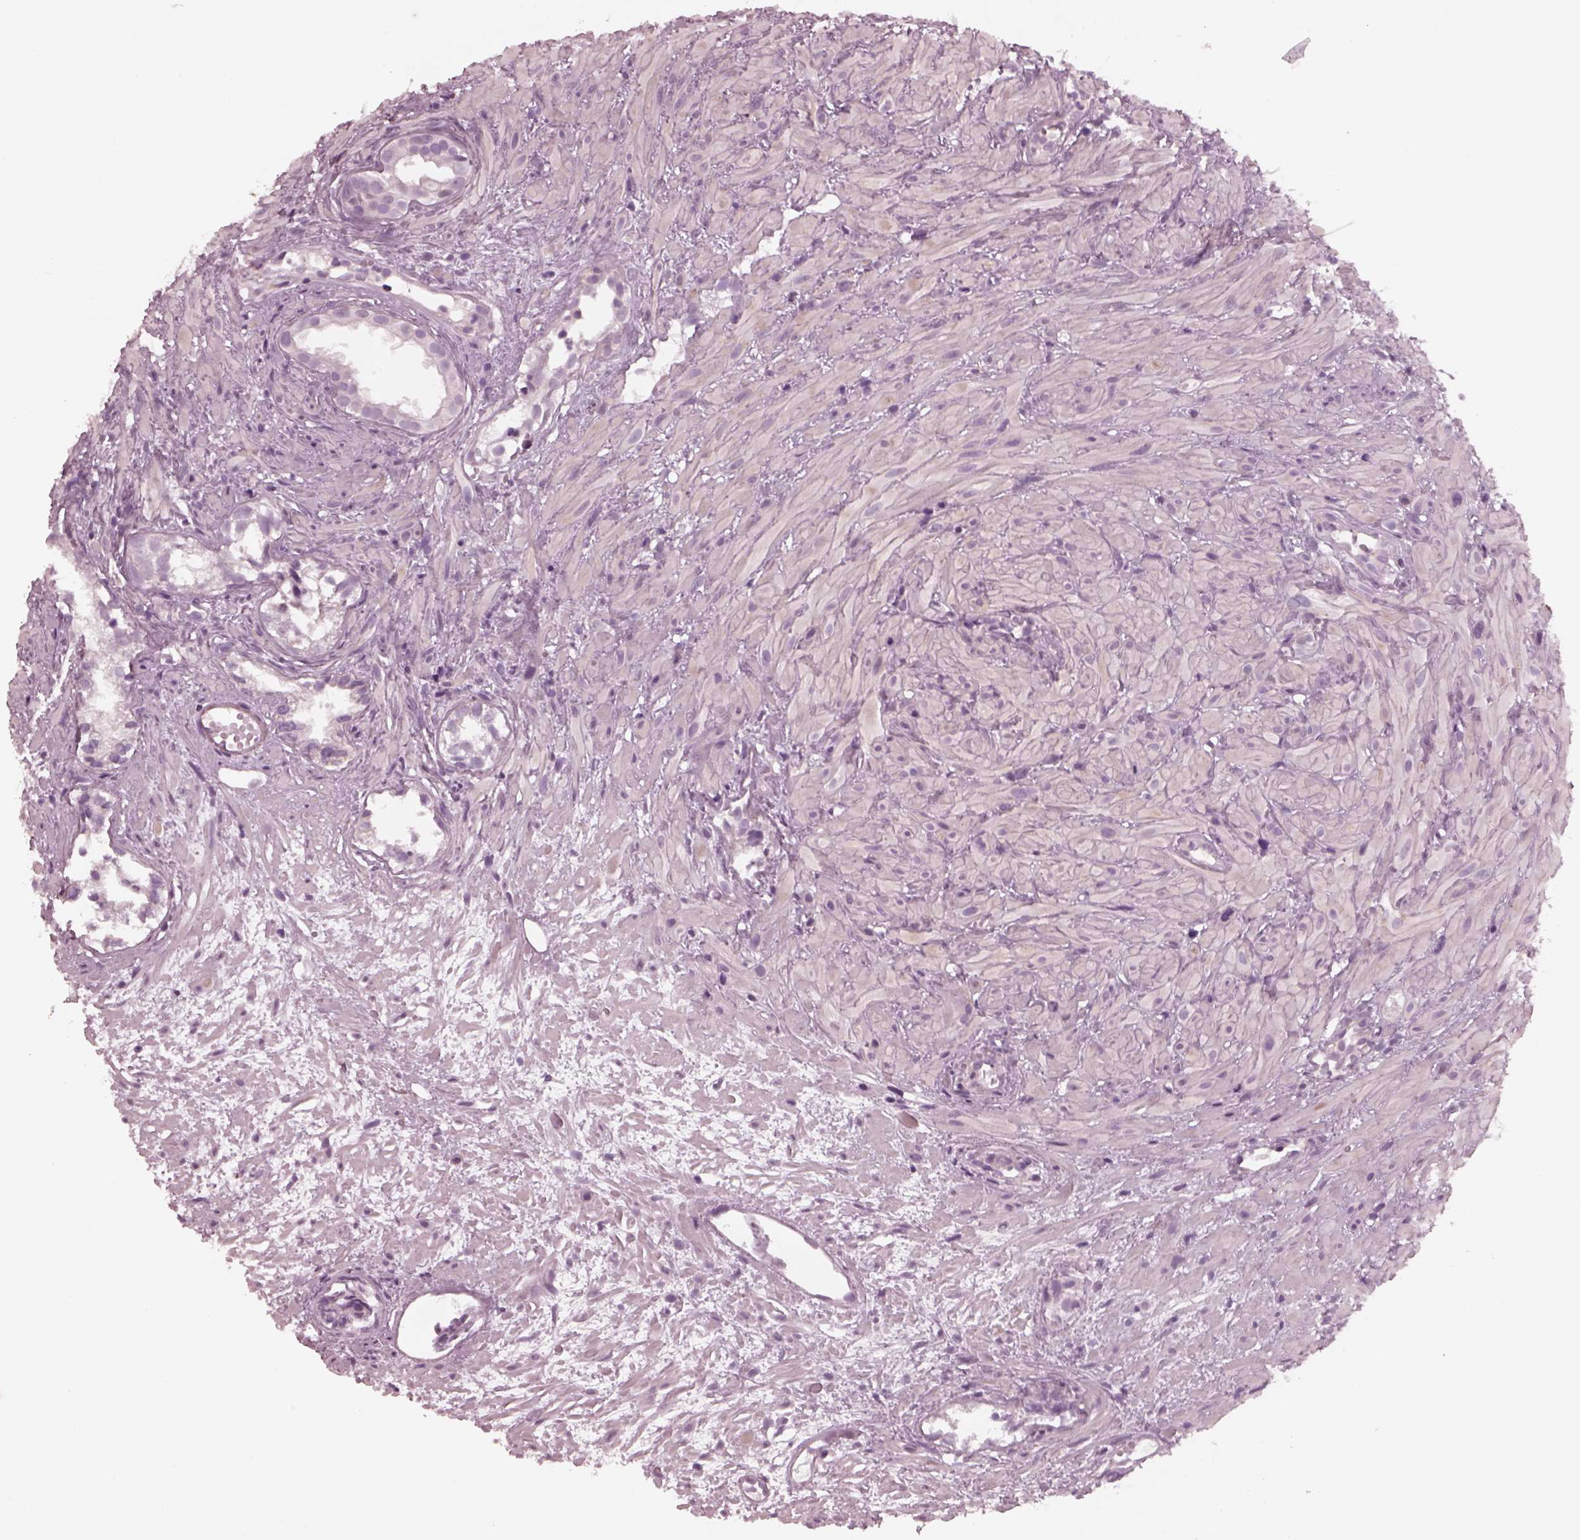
{"staining": {"intensity": "negative", "quantity": "none", "location": "none"}, "tissue": "prostate cancer", "cell_type": "Tumor cells", "image_type": "cancer", "snomed": [{"axis": "morphology", "description": "Adenocarcinoma, High grade"}, {"axis": "topography", "description": "Prostate"}], "caption": "Immunohistochemistry (IHC) photomicrograph of human prostate cancer (high-grade adenocarcinoma) stained for a protein (brown), which reveals no staining in tumor cells. (Immunohistochemistry (IHC), brightfield microscopy, high magnification).", "gene": "YY2", "patient": {"sex": "male", "age": 79}}